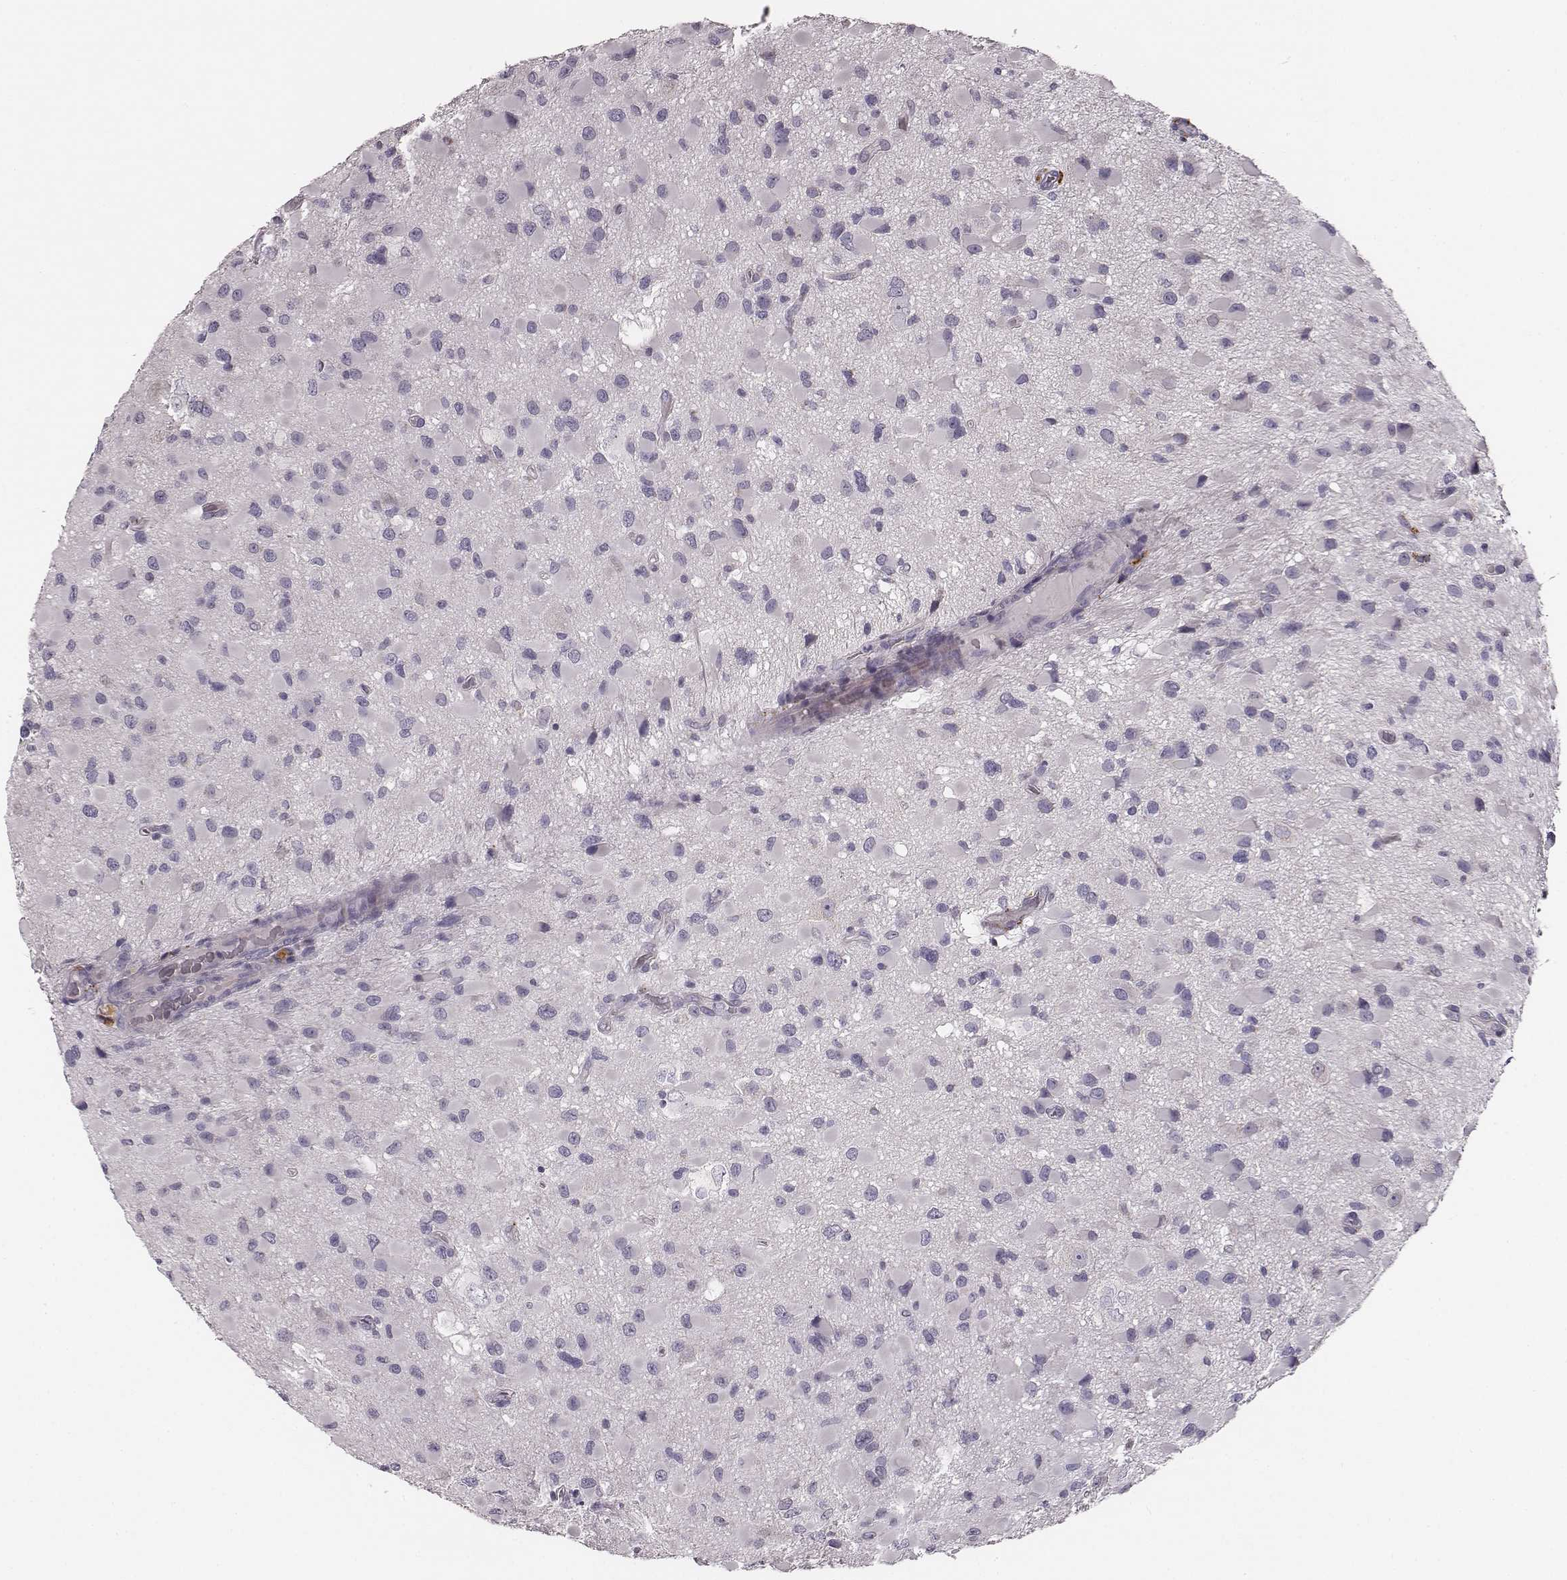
{"staining": {"intensity": "negative", "quantity": "none", "location": "none"}, "tissue": "glioma", "cell_type": "Tumor cells", "image_type": "cancer", "snomed": [{"axis": "morphology", "description": "Glioma, malignant, Low grade"}, {"axis": "topography", "description": "Brain"}], "caption": "Immunohistochemistry (IHC) histopathology image of malignant glioma (low-grade) stained for a protein (brown), which shows no expression in tumor cells.", "gene": "UBL4B", "patient": {"sex": "female", "age": 32}}